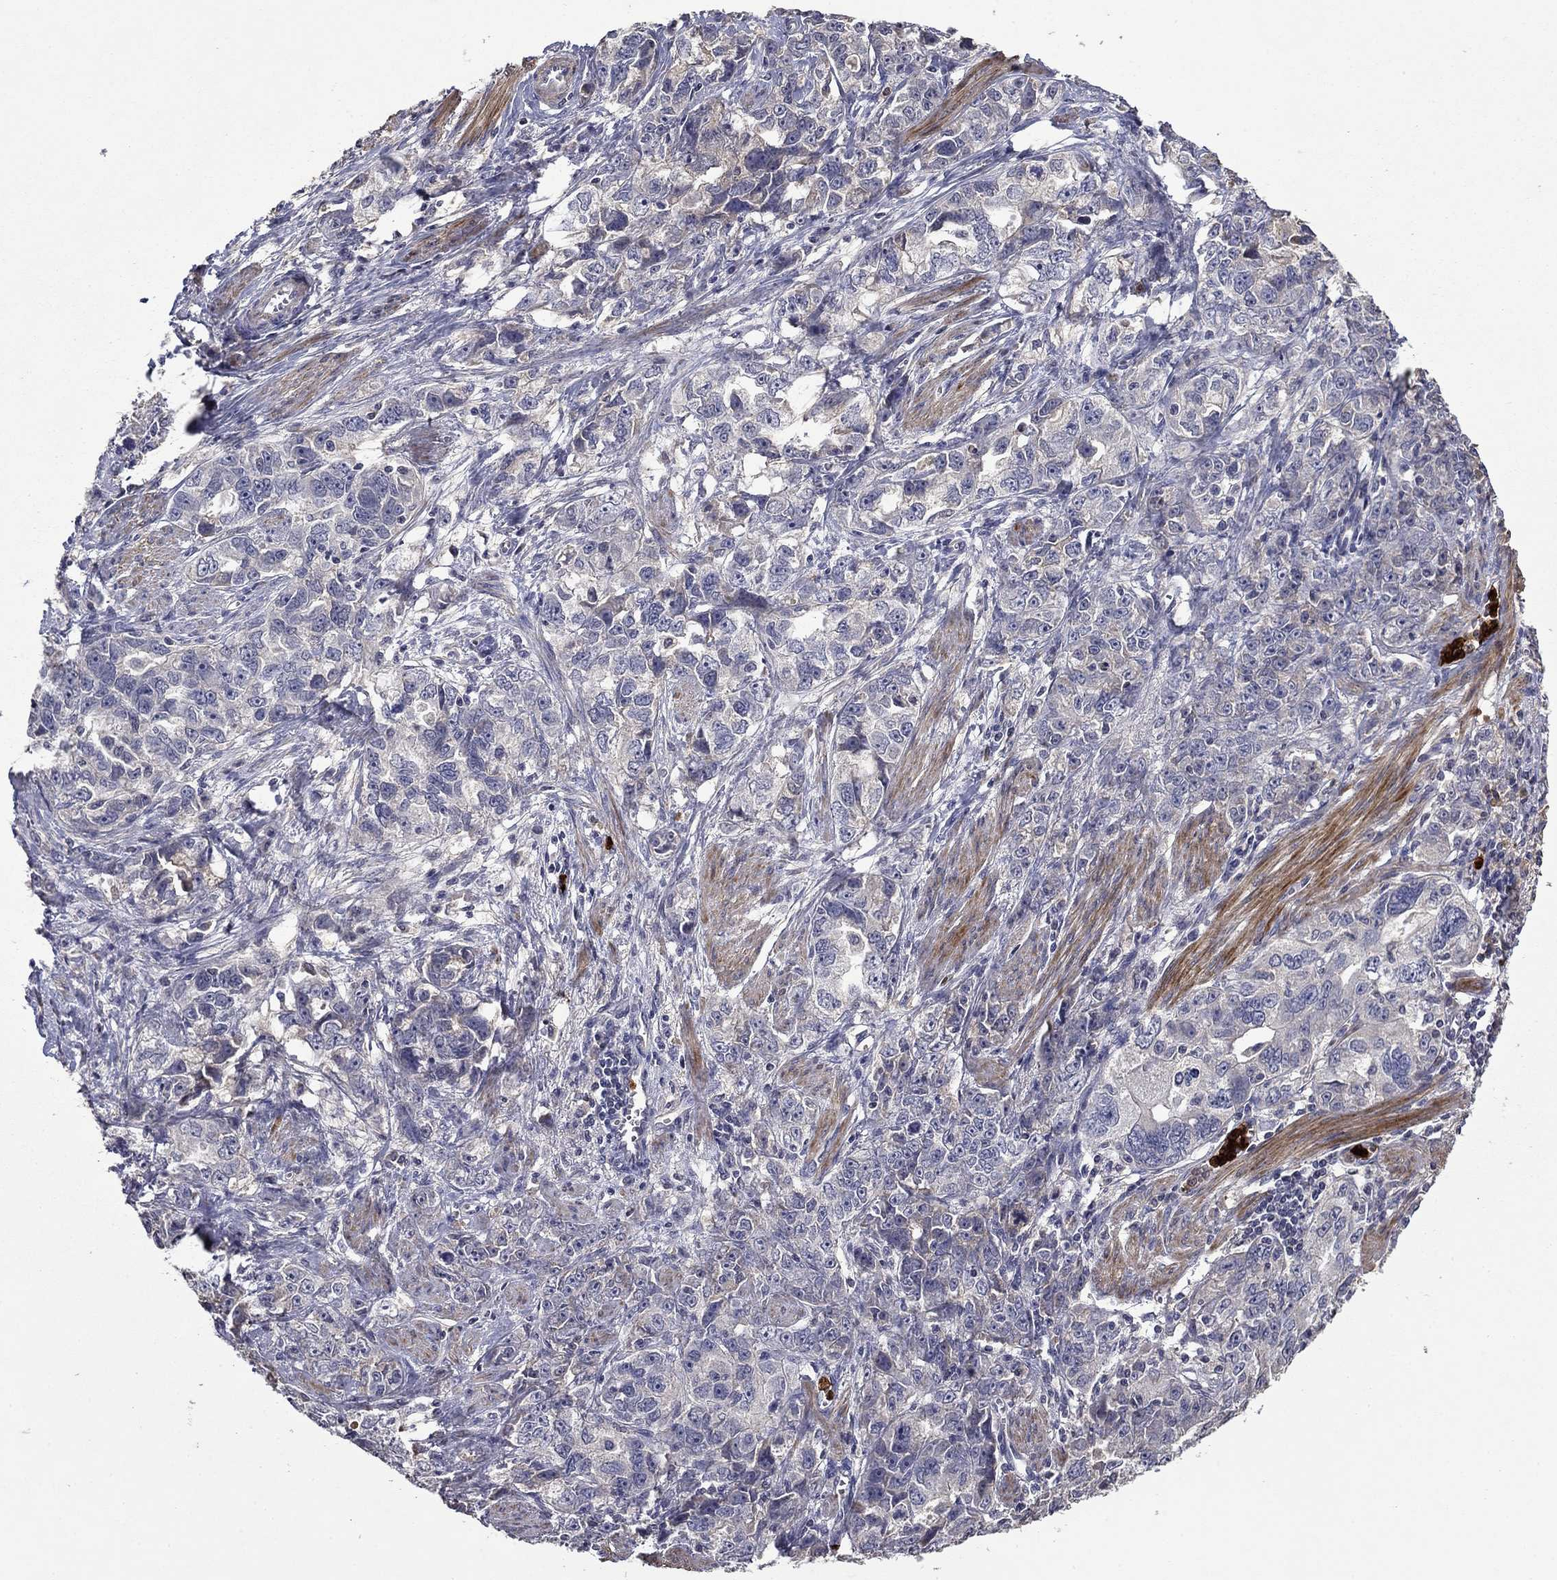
{"staining": {"intensity": "negative", "quantity": "none", "location": "none"}, "tissue": "ovarian cancer", "cell_type": "Tumor cells", "image_type": "cancer", "snomed": [{"axis": "morphology", "description": "Cystadenocarcinoma, serous, NOS"}, {"axis": "topography", "description": "Ovary"}], "caption": "Immunohistochemistry (IHC) of serous cystadenocarcinoma (ovarian) displays no expression in tumor cells.", "gene": "SATB1", "patient": {"sex": "female", "age": 51}}